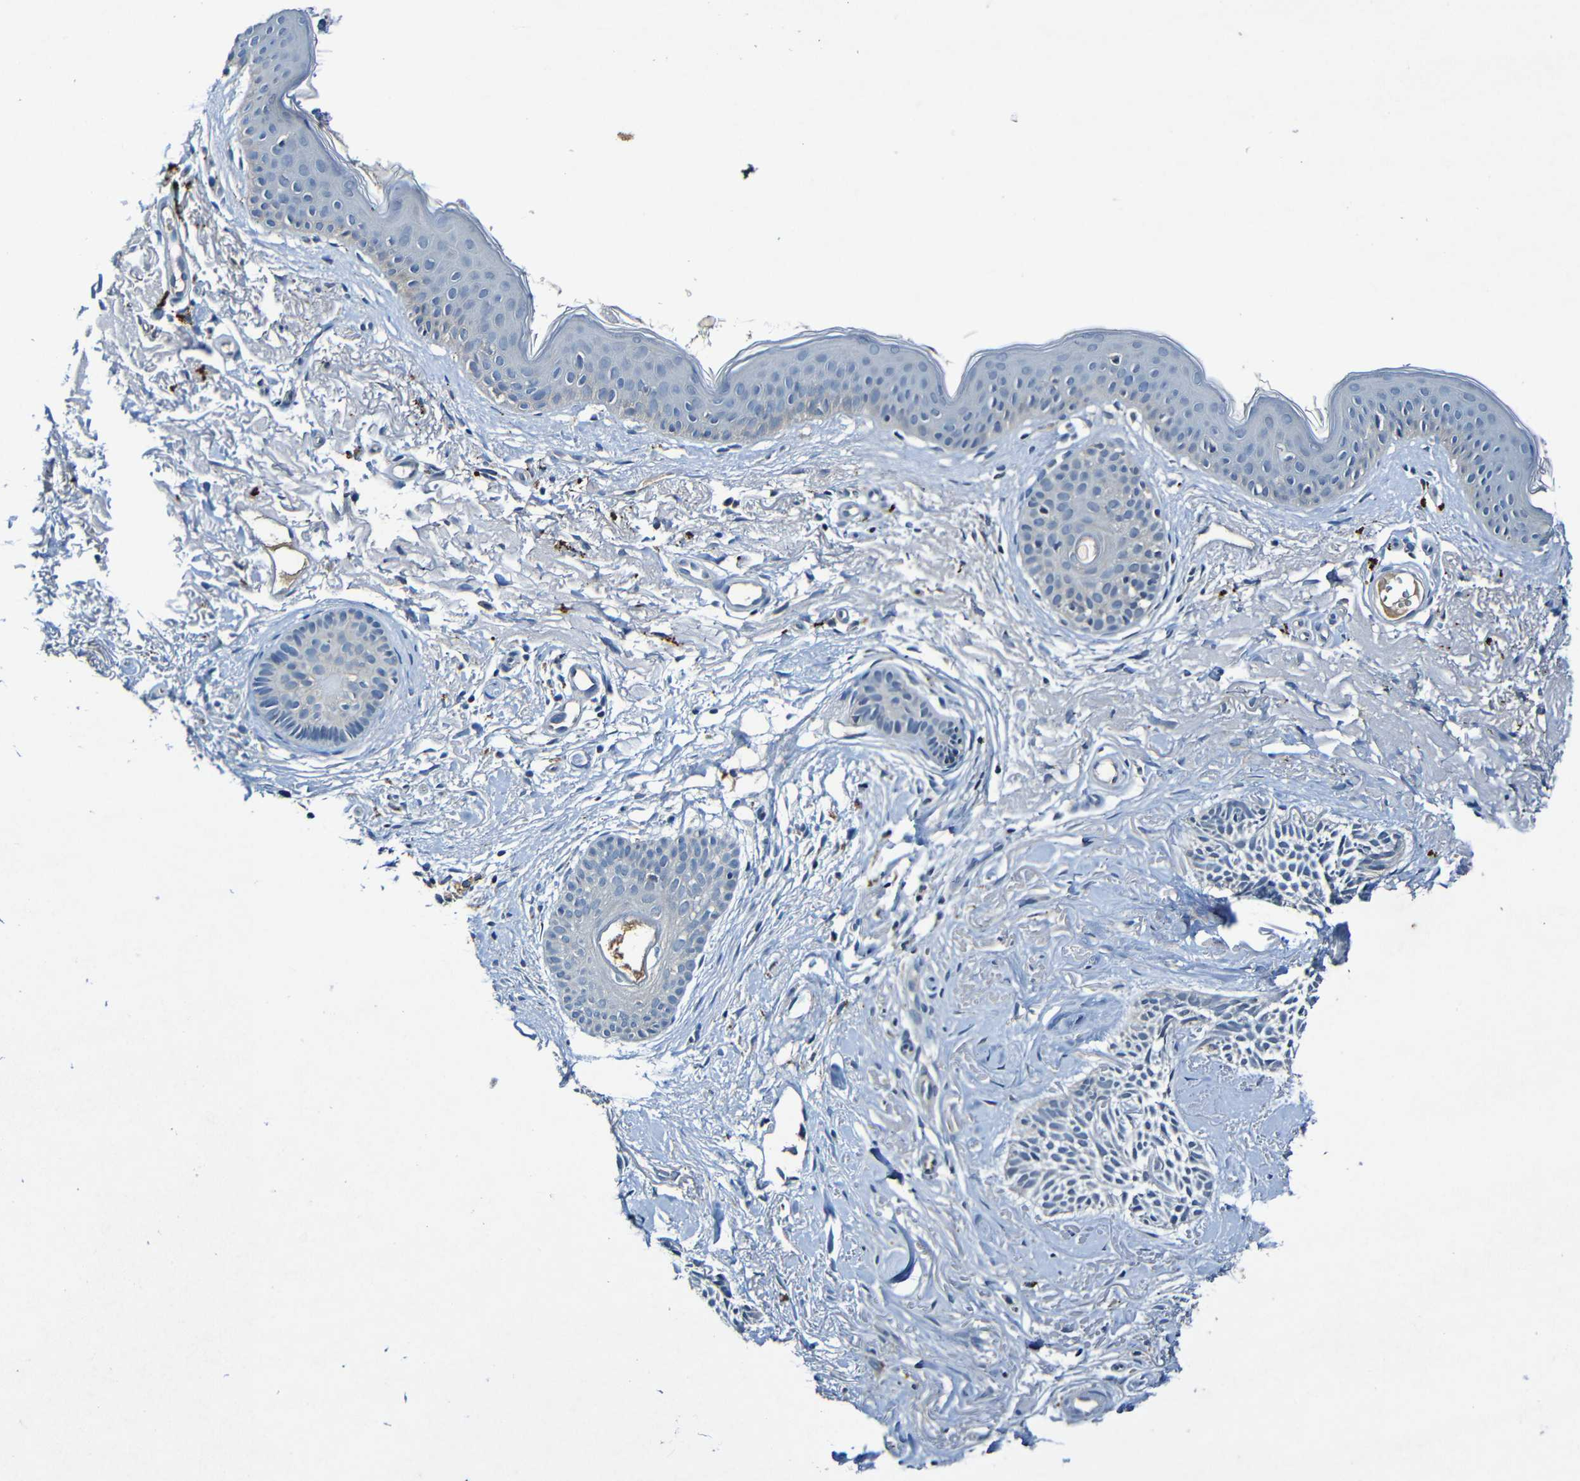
{"staining": {"intensity": "negative", "quantity": "none", "location": "none"}, "tissue": "skin cancer", "cell_type": "Tumor cells", "image_type": "cancer", "snomed": [{"axis": "morphology", "description": "Normal tissue, NOS"}, {"axis": "morphology", "description": "Basal cell carcinoma"}, {"axis": "topography", "description": "Skin"}], "caption": "Immunohistochemical staining of skin cancer (basal cell carcinoma) exhibits no significant expression in tumor cells.", "gene": "LRRC70", "patient": {"sex": "female", "age": 84}}